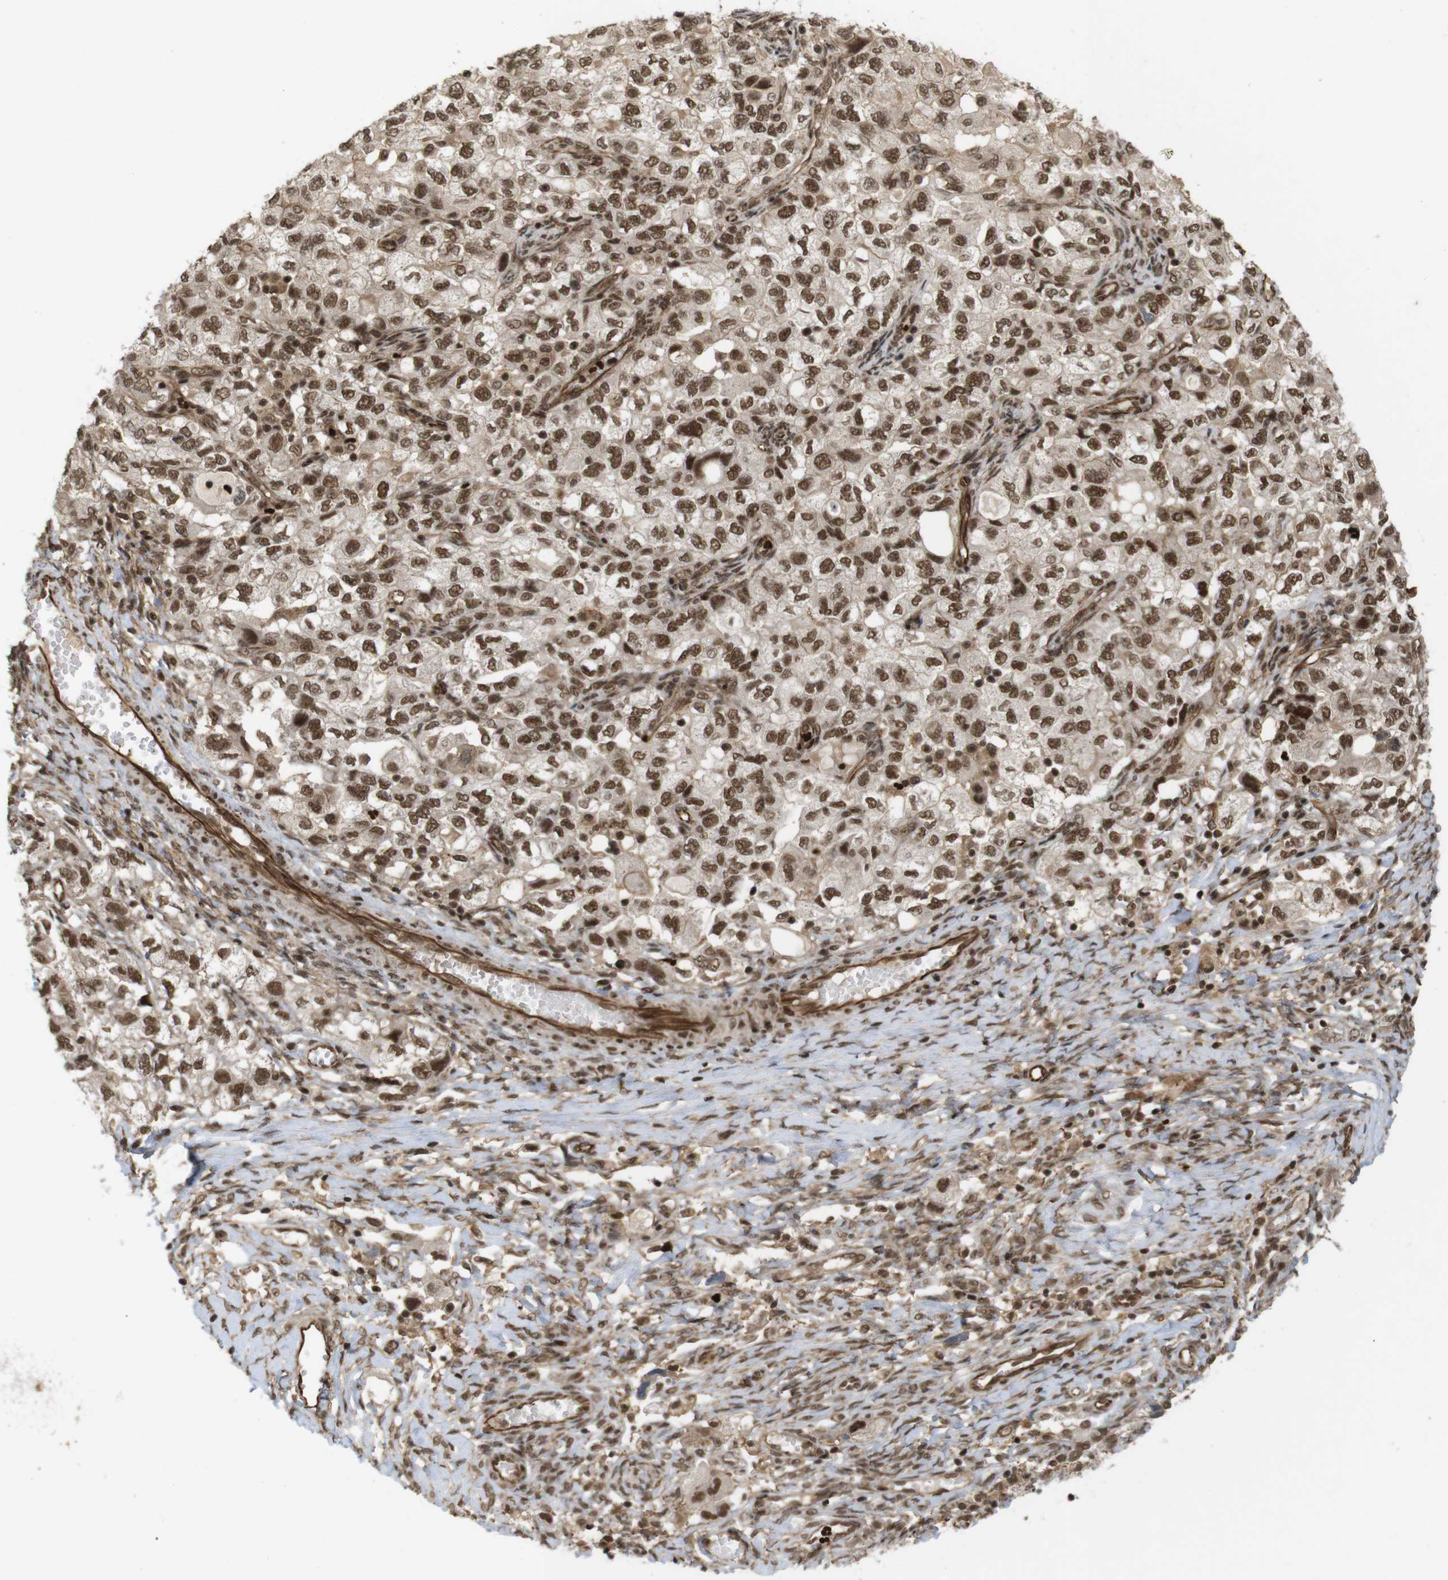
{"staining": {"intensity": "moderate", "quantity": ">75%", "location": "cytoplasmic/membranous,nuclear"}, "tissue": "ovarian cancer", "cell_type": "Tumor cells", "image_type": "cancer", "snomed": [{"axis": "morphology", "description": "Carcinoma, NOS"}, {"axis": "morphology", "description": "Cystadenocarcinoma, serous, NOS"}, {"axis": "topography", "description": "Ovary"}], "caption": "IHC (DAB) staining of ovarian cancer (carcinoma) displays moderate cytoplasmic/membranous and nuclear protein expression in approximately >75% of tumor cells. The protein is shown in brown color, while the nuclei are stained blue.", "gene": "SP2", "patient": {"sex": "female", "age": 69}}